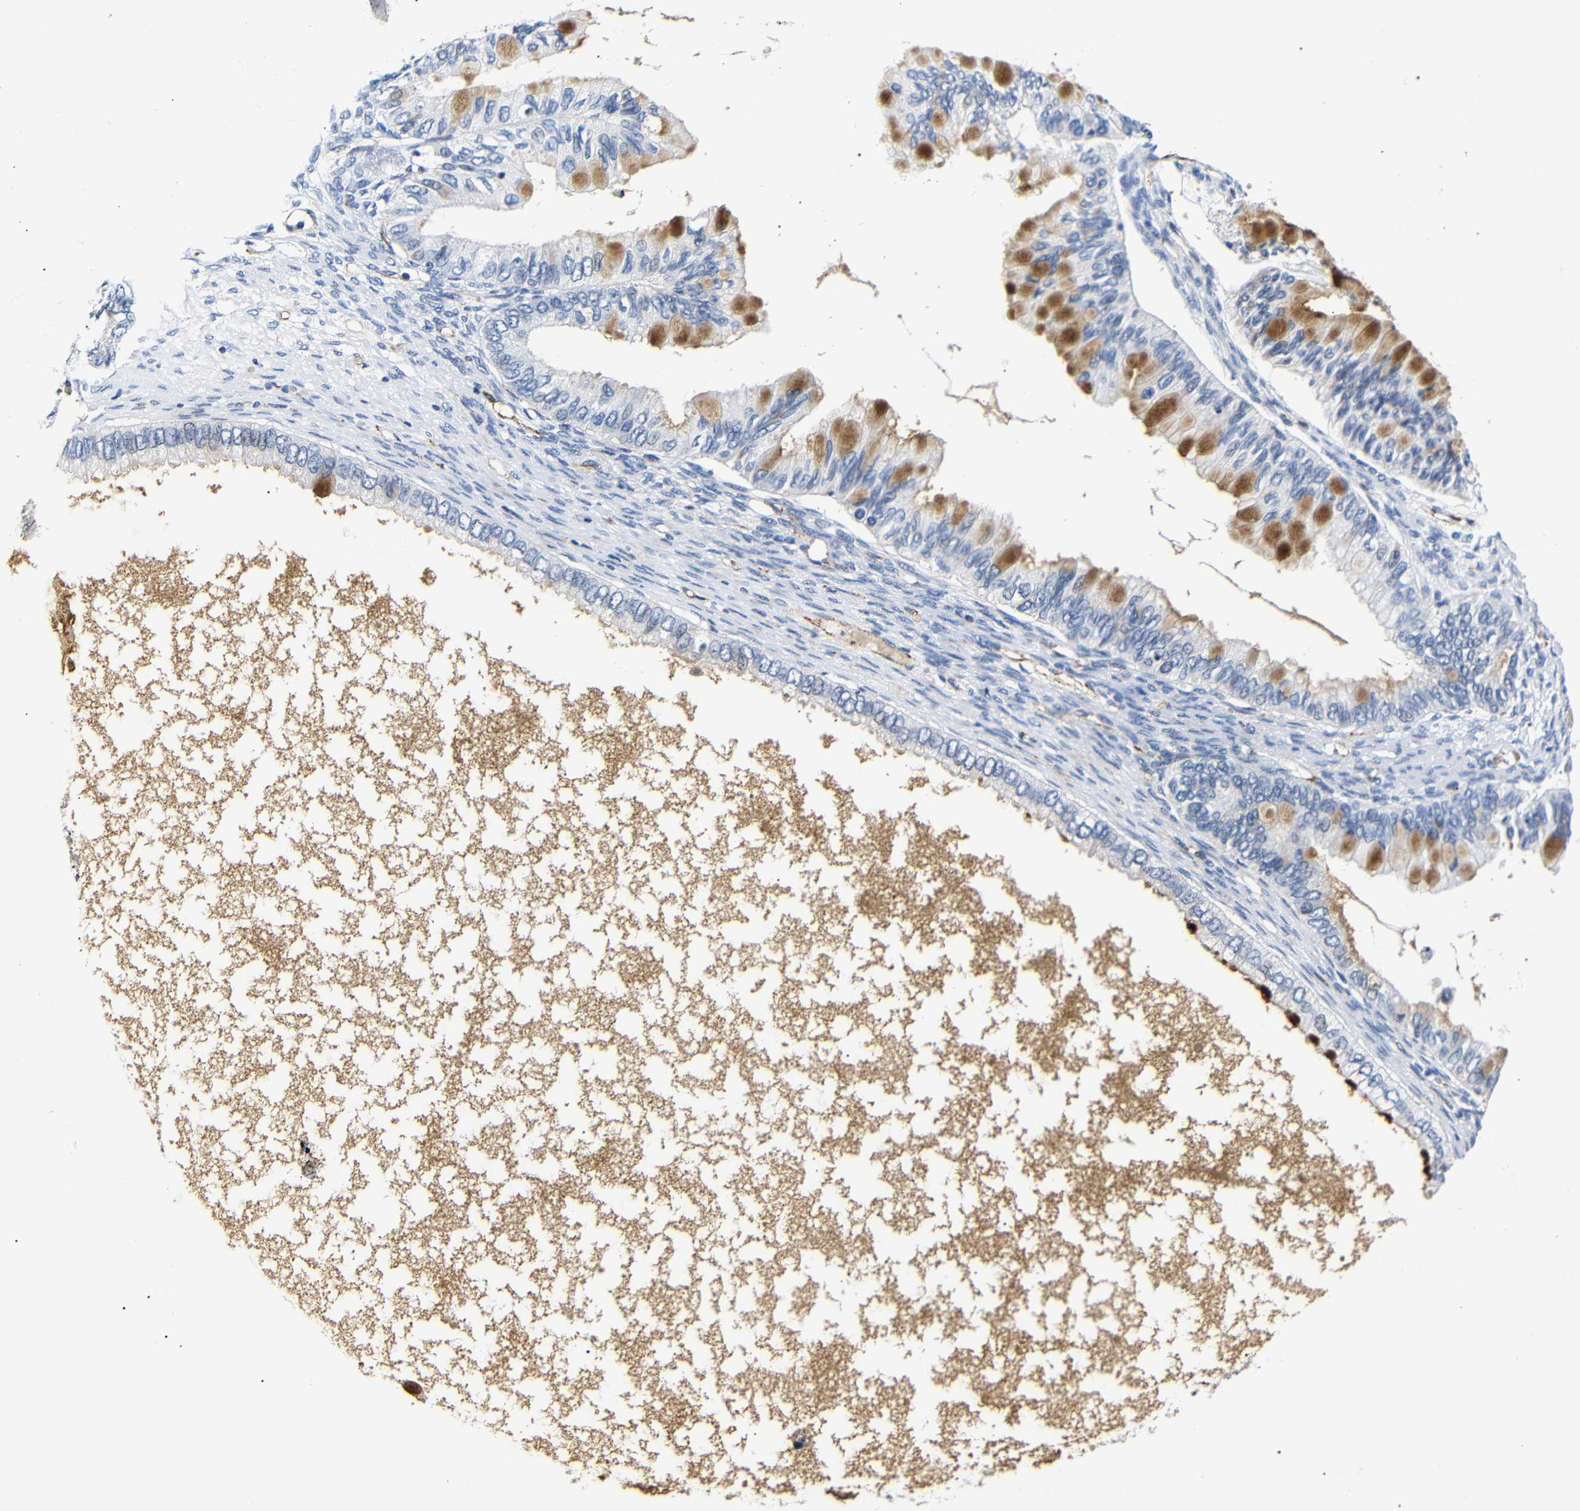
{"staining": {"intensity": "moderate", "quantity": "25%-75%", "location": "cytoplasmic/membranous"}, "tissue": "ovarian cancer", "cell_type": "Tumor cells", "image_type": "cancer", "snomed": [{"axis": "morphology", "description": "Cystadenocarcinoma, mucinous, NOS"}, {"axis": "topography", "description": "Ovary"}], "caption": "Immunohistochemical staining of human ovarian cancer exhibits moderate cytoplasmic/membranous protein positivity in about 25%-75% of tumor cells.", "gene": "MUC4", "patient": {"sex": "female", "age": 80}}